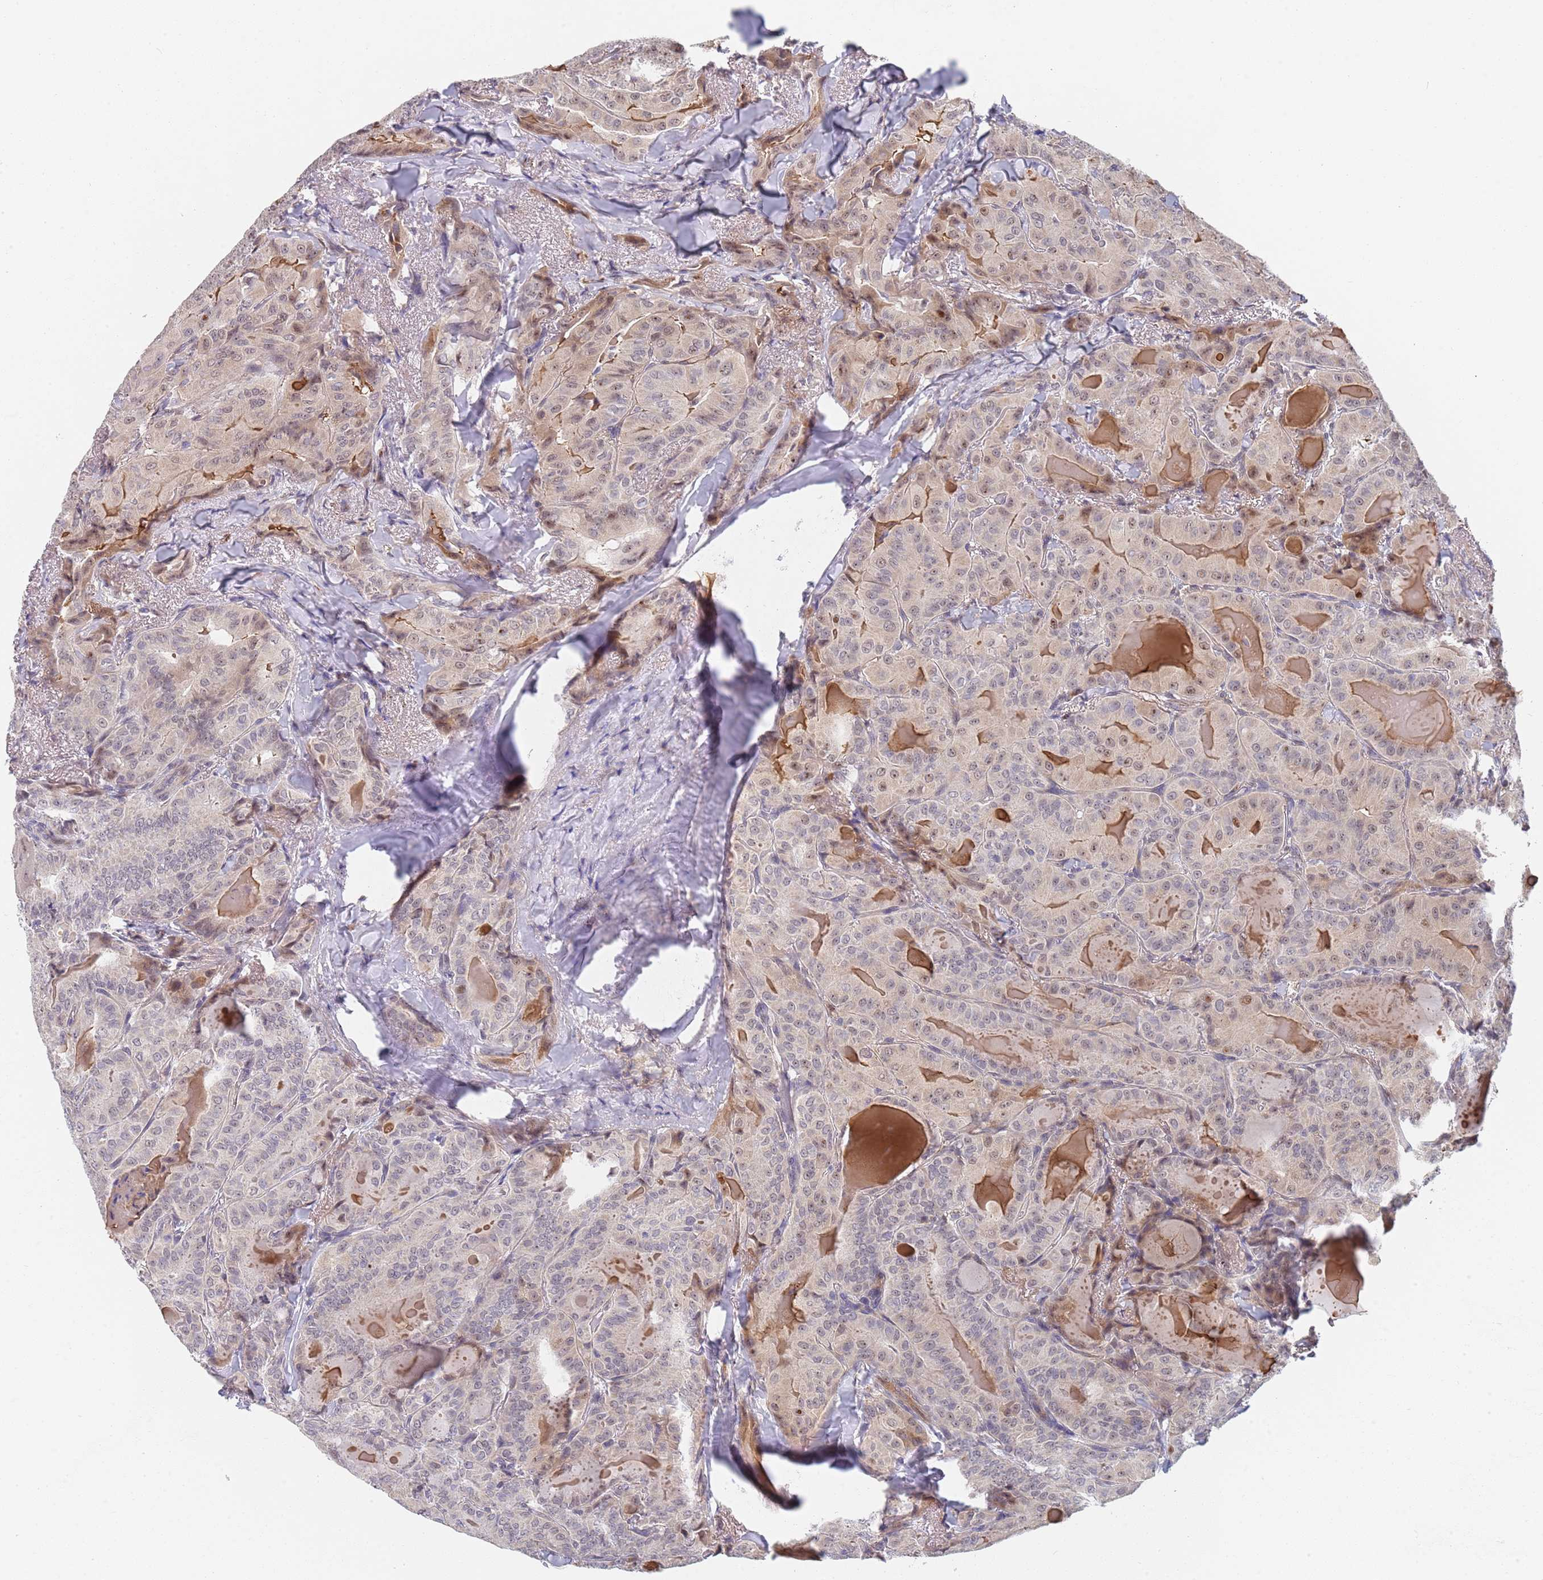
{"staining": {"intensity": "weak", "quantity": "<25%", "location": "nuclear"}, "tissue": "thyroid cancer", "cell_type": "Tumor cells", "image_type": "cancer", "snomed": [{"axis": "morphology", "description": "Papillary adenocarcinoma, NOS"}, {"axis": "topography", "description": "Thyroid gland"}], "caption": "A micrograph of thyroid papillary adenocarcinoma stained for a protein displays no brown staining in tumor cells. (IHC, brightfield microscopy, high magnification).", "gene": "PLCL2", "patient": {"sex": "female", "age": 68}}